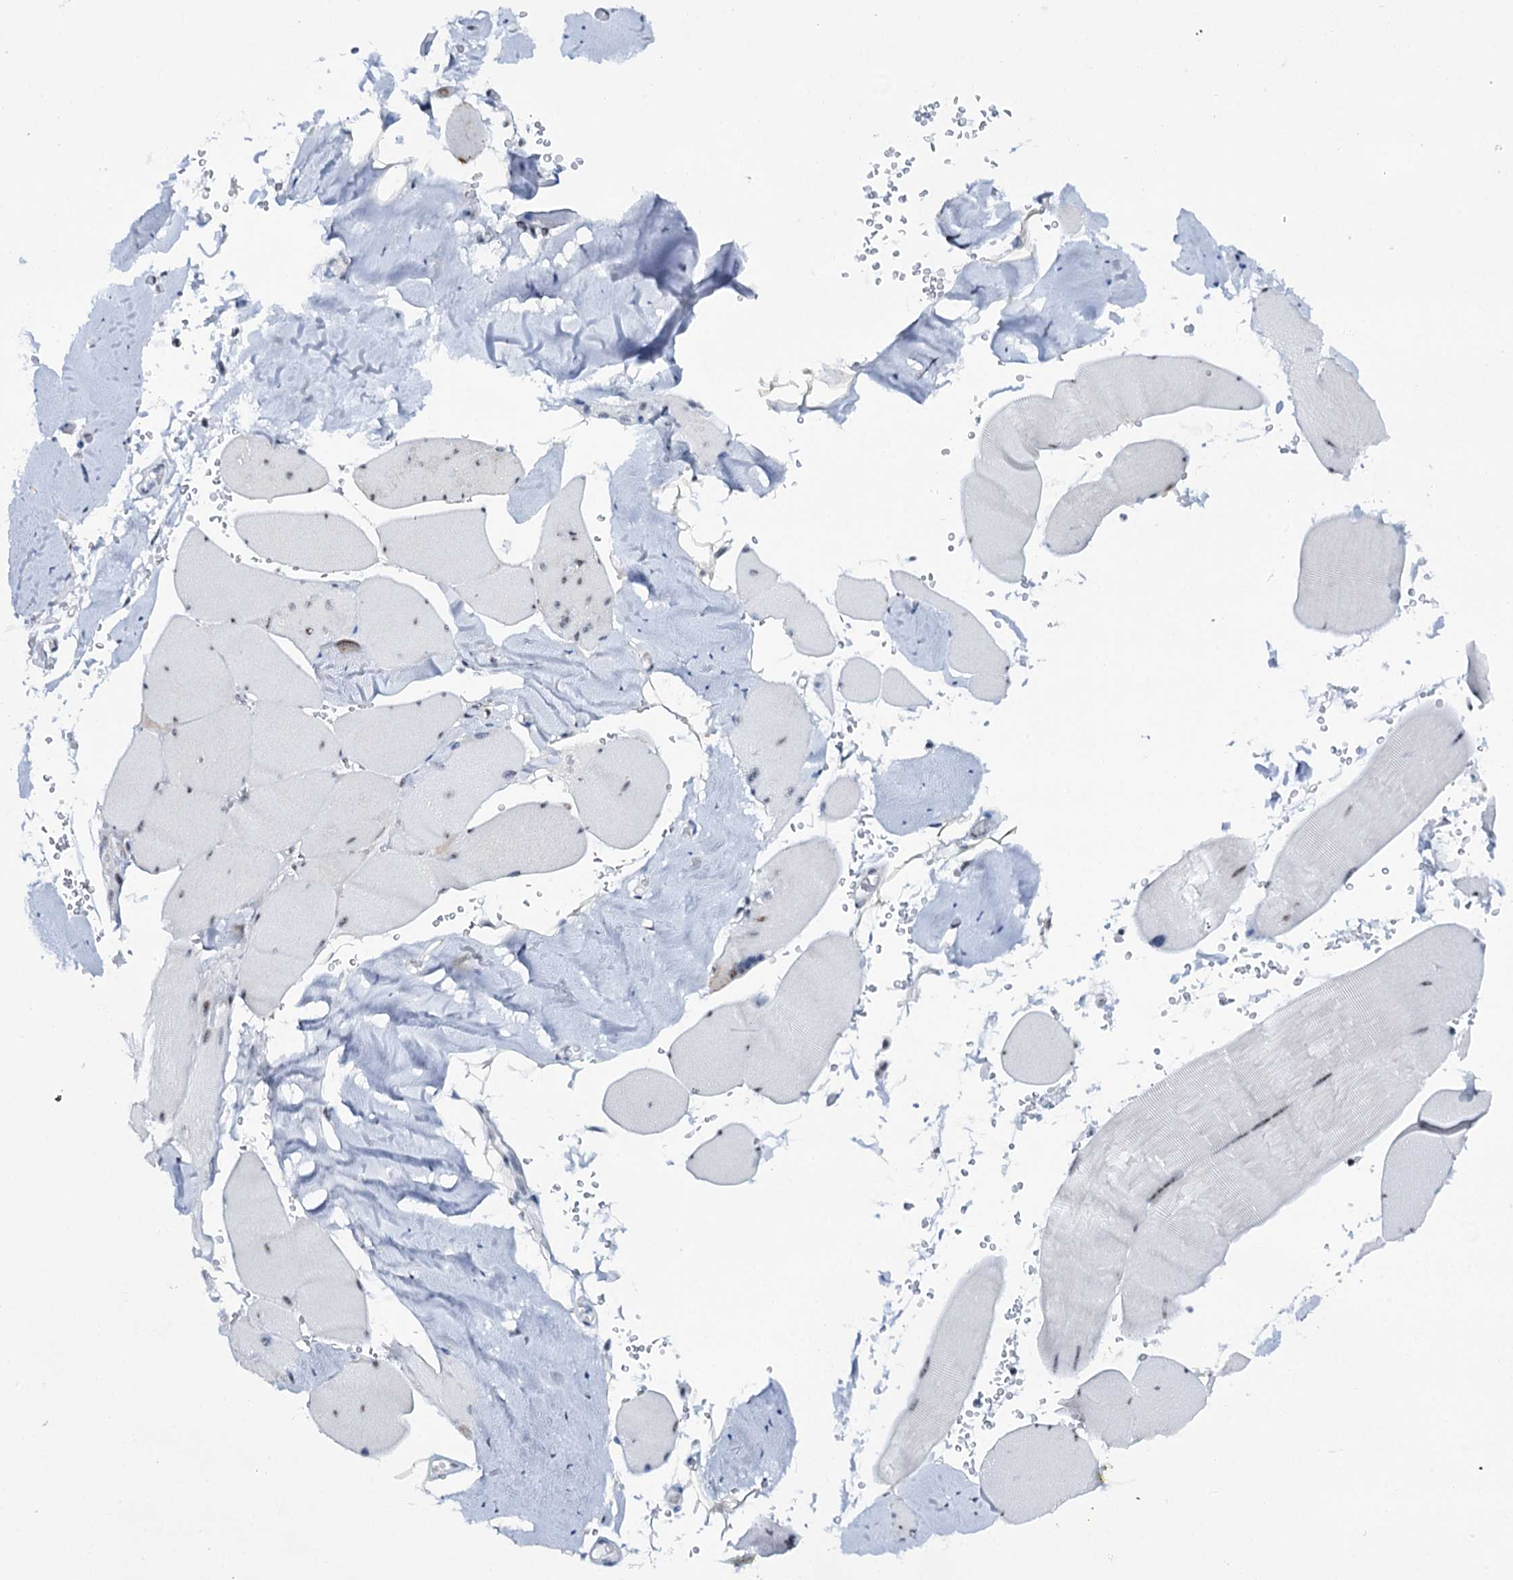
{"staining": {"intensity": "moderate", "quantity": "25%-75%", "location": "nuclear"}, "tissue": "skeletal muscle", "cell_type": "Myocytes", "image_type": "normal", "snomed": [{"axis": "morphology", "description": "Normal tissue, NOS"}, {"axis": "topography", "description": "Skeletal muscle"}, {"axis": "topography", "description": "Head-Neck"}], "caption": "This photomicrograph shows immunohistochemistry staining of normal human skeletal muscle, with medium moderate nuclear positivity in approximately 25%-75% of myocytes.", "gene": "SREK1", "patient": {"sex": "male", "age": 66}}